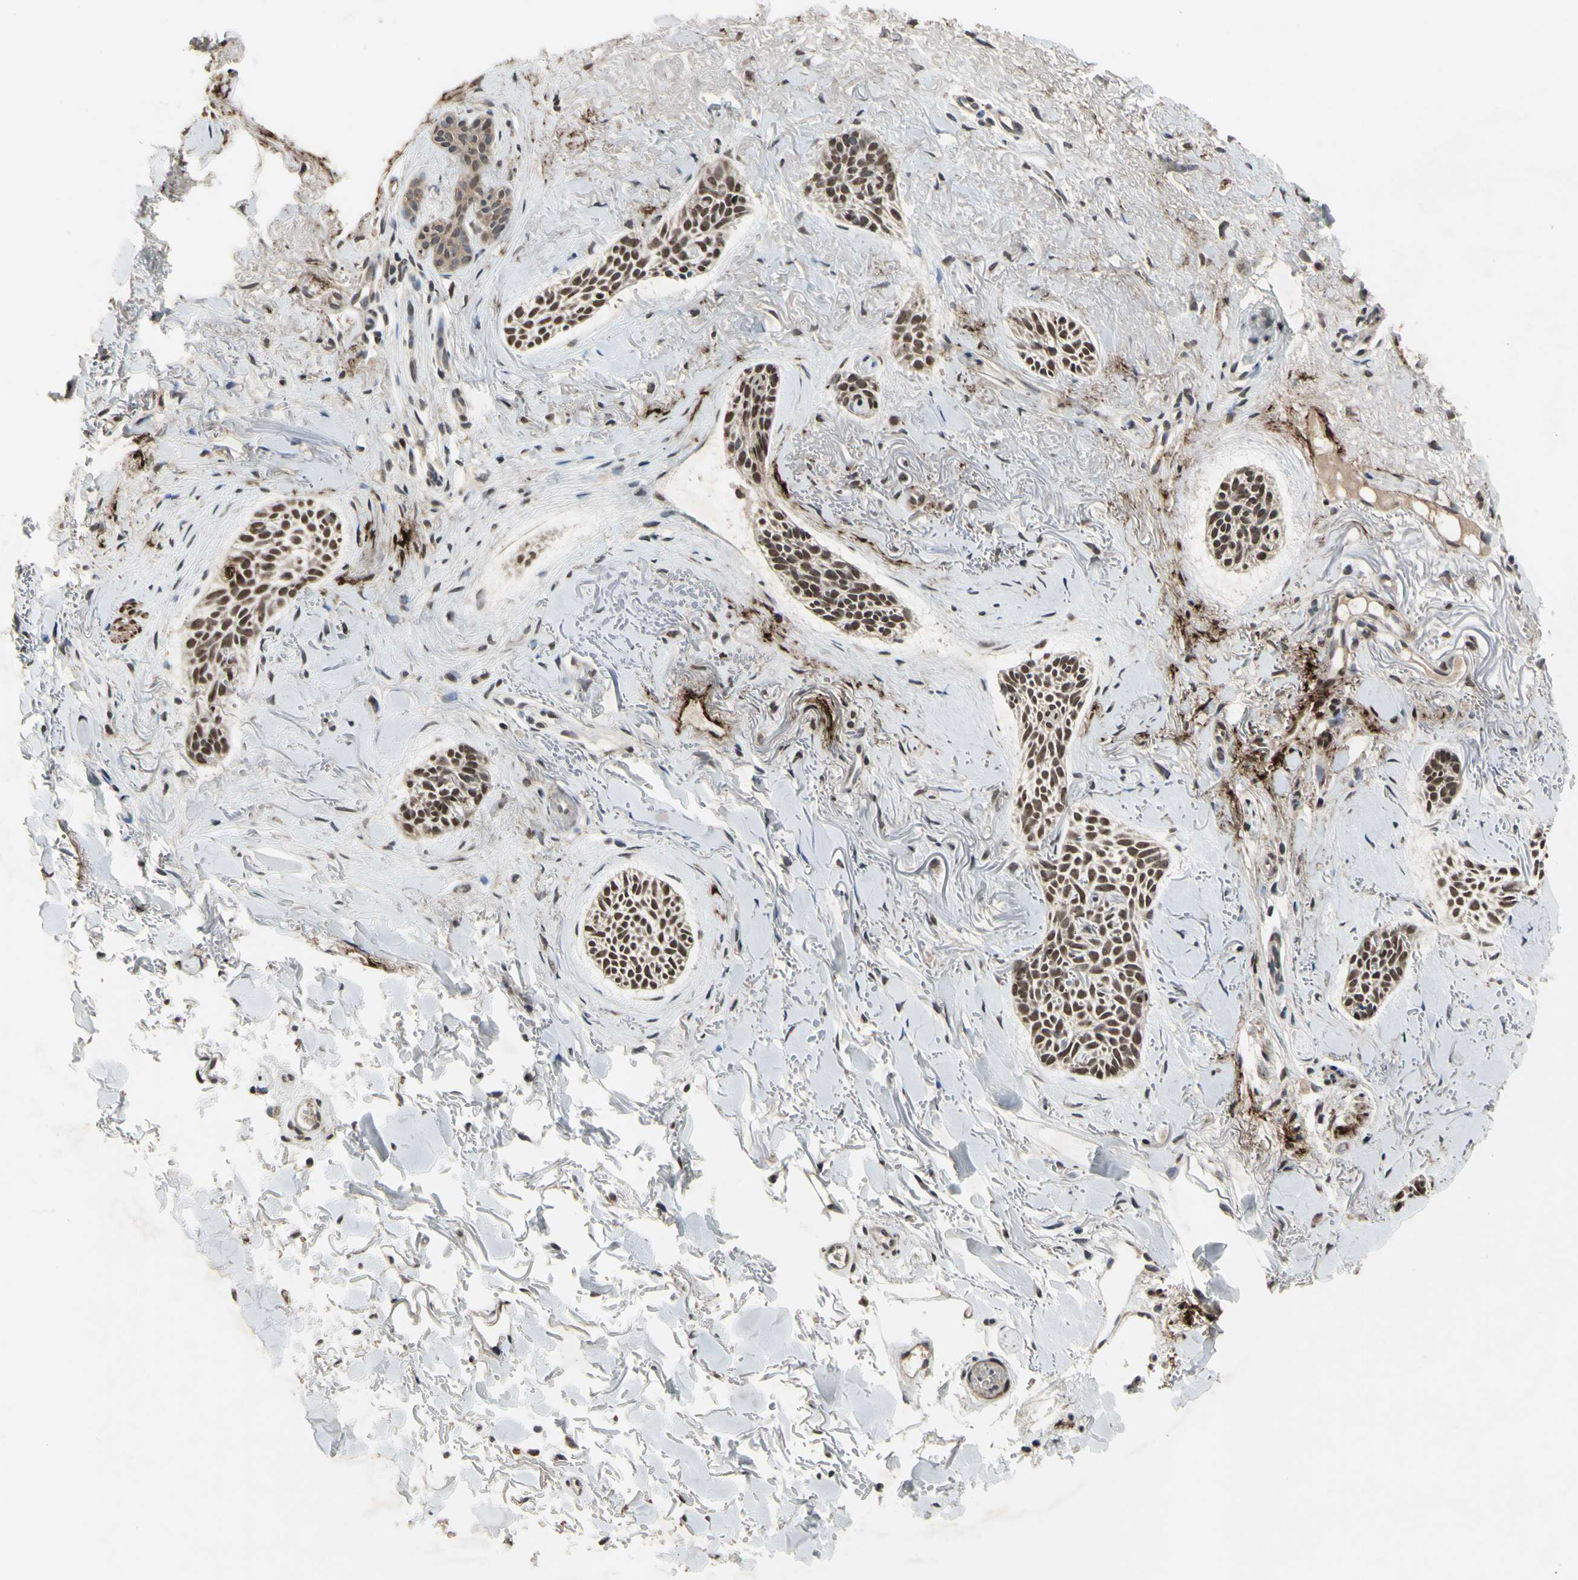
{"staining": {"intensity": "strong", "quantity": ">75%", "location": "nuclear"}, "tissue": "skin cancer", "cell_type": "Tumor cells", "image_type": "cancer", "snomed": [{"axis": "morphology", "description": "Normal tissue, NOS"}, {"axis": "morphology", "description": "Basal cell carcinoma"}, {"axis": "topography", "description": "Skin"}], "caption": "Protein expression by IHC reveals strong nuclear positivity in about >75% of tumor cells in skin cancer (basal cell carcinoma). (Stains: DAB (3,3'-diaminobenzidine) in brown, nuclei in blue, Microscopy: brightfield microscopy at high magnification).", "gene": "ZNF174", "patient": {"sex": "female", "age": 84}}